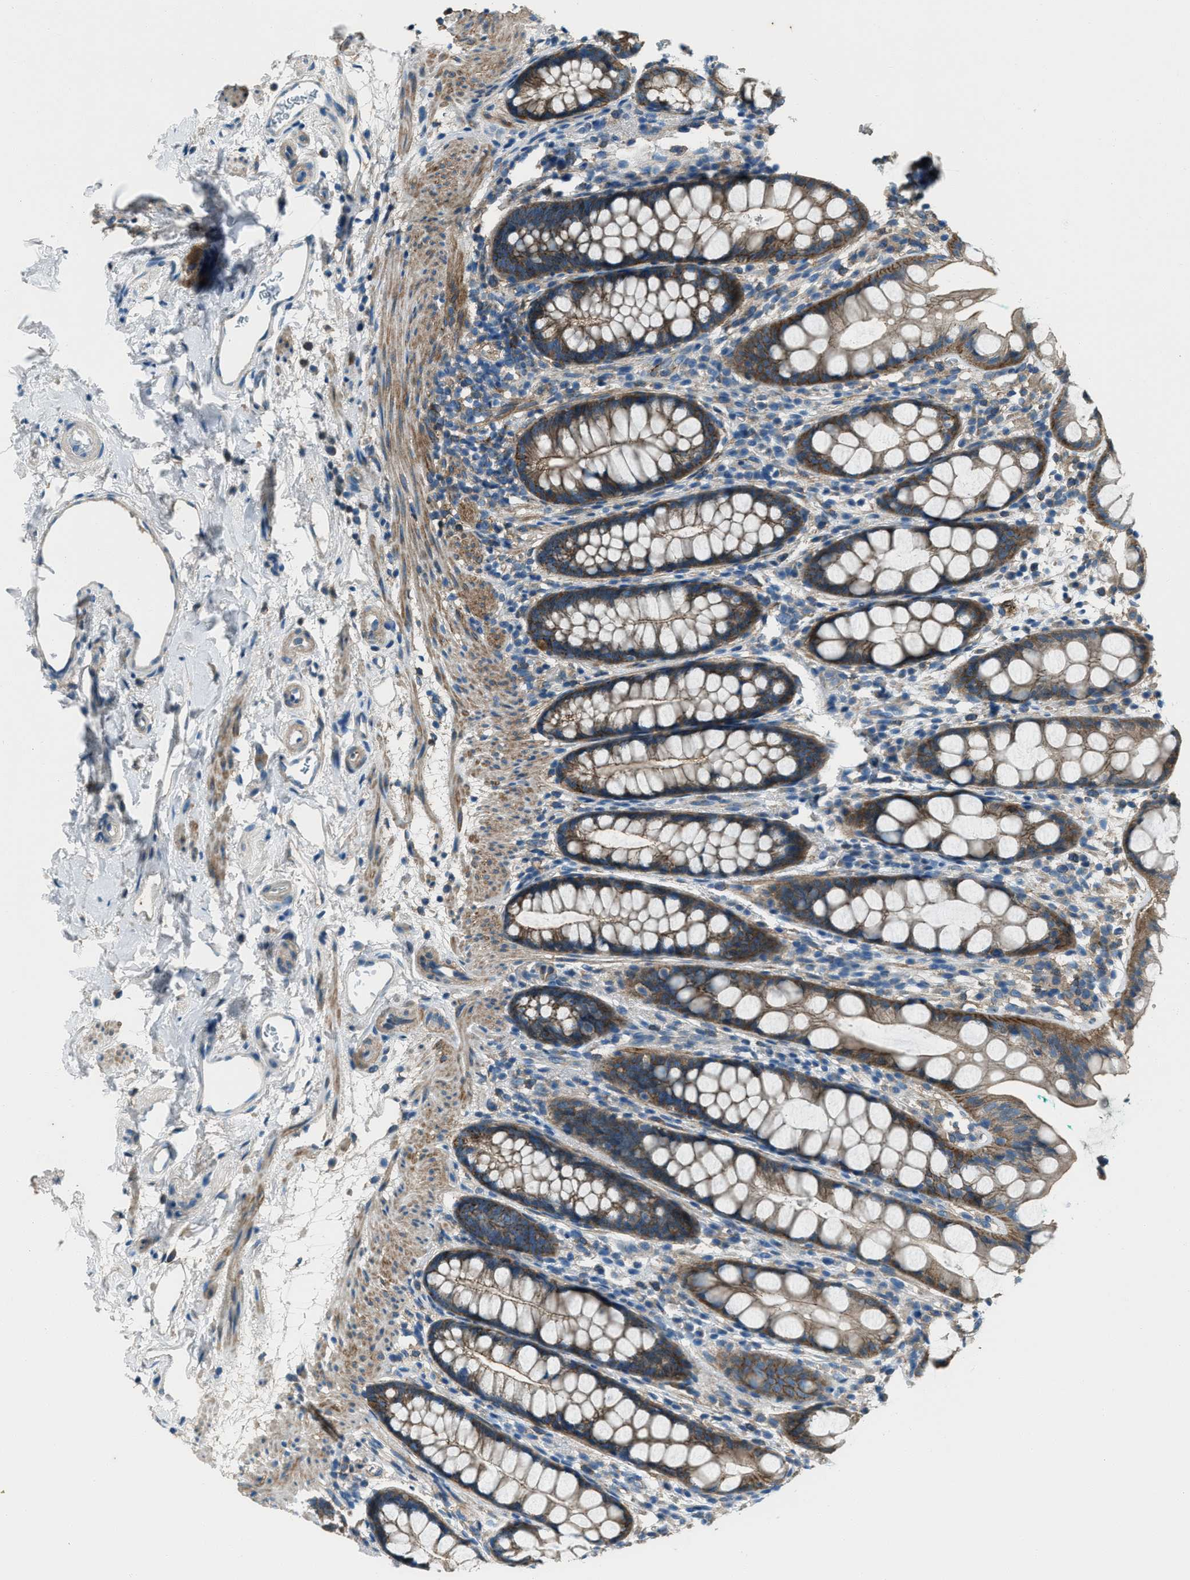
{"staining": {"intensity": "moderate", "quantity": ">75%", "location": "cytoplasmic/membranous"}, "tissue": "rectum", "cell_type": "Glandular cells", "image_type": "normal", "snomed": [{"axis": "morphology", "description": "Normal tissue, NOS"}, {"axis": "topography", "description": "Rectum"}], "caption": "Moderate cytoplasmic/membranous expression for a protein is identified in approximately >75% of glandular cells of unremarkable rectum using IHC.", "gene": "SVIL", "patient": {"sex": "female", "age": 65}}